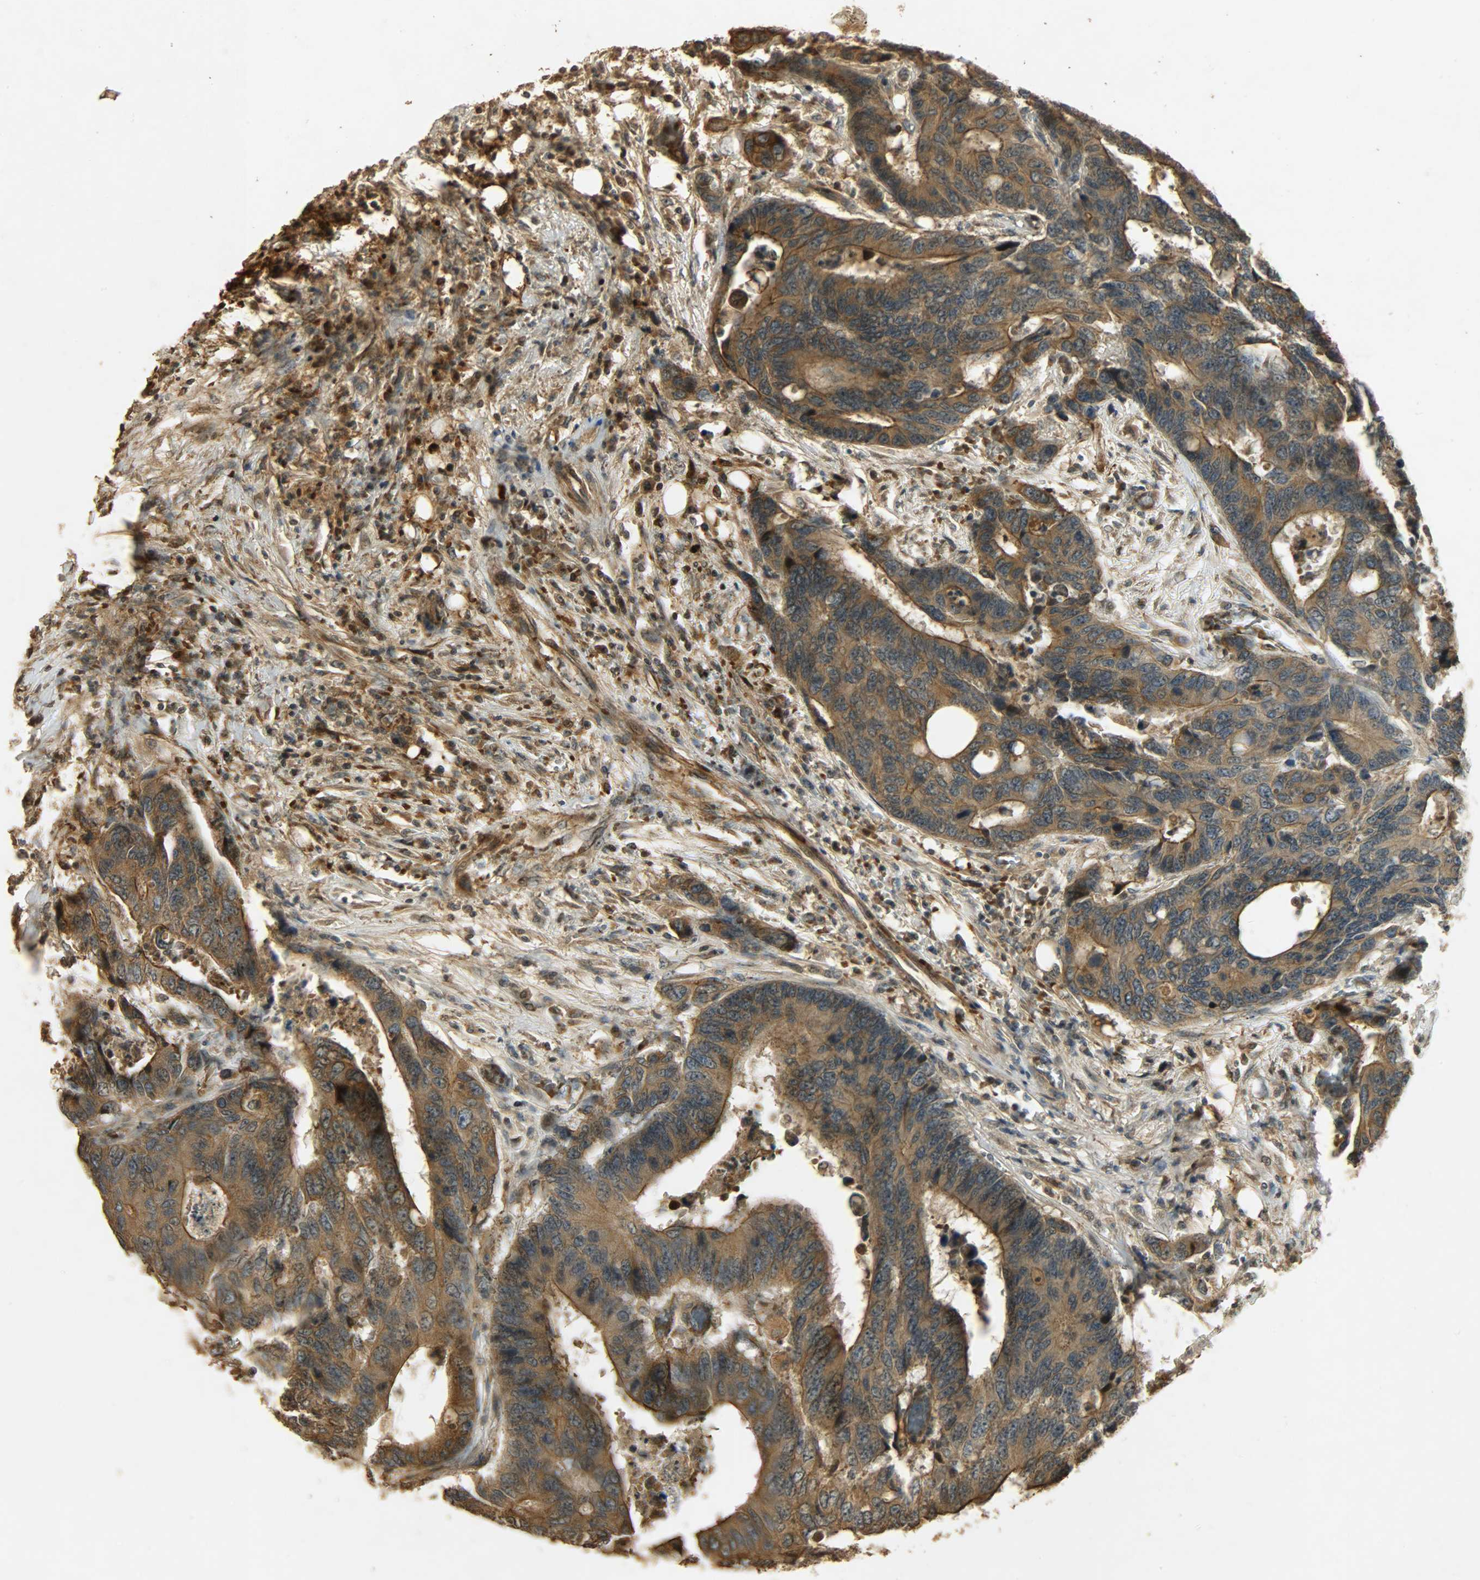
{"staining": {"intensity": "moderate", "quantity": ">75%", "location": "cytoplasmic/membranous"}, "tissue": "colorectal cancer", "cell_type": "Tumor cells", "image_type": "cancer", "snomed": [{"axis": "morphology", "description": "Adenocarcinoma, NOS"}, {"axis": "topography", "description": "Rectum"}], "caption": "DAB (3,3'-diaminobenzidine) immunohistochemical staining of adenocarcinoma (colorectal) shows moderate cytoplasmic/membranous protein staining in approximately >75% of tumor cells. (IHC, brightfield microscopy, high magnification).", "gene": "ATP2B1", "patient": {"sex": "male", "age": 55}}